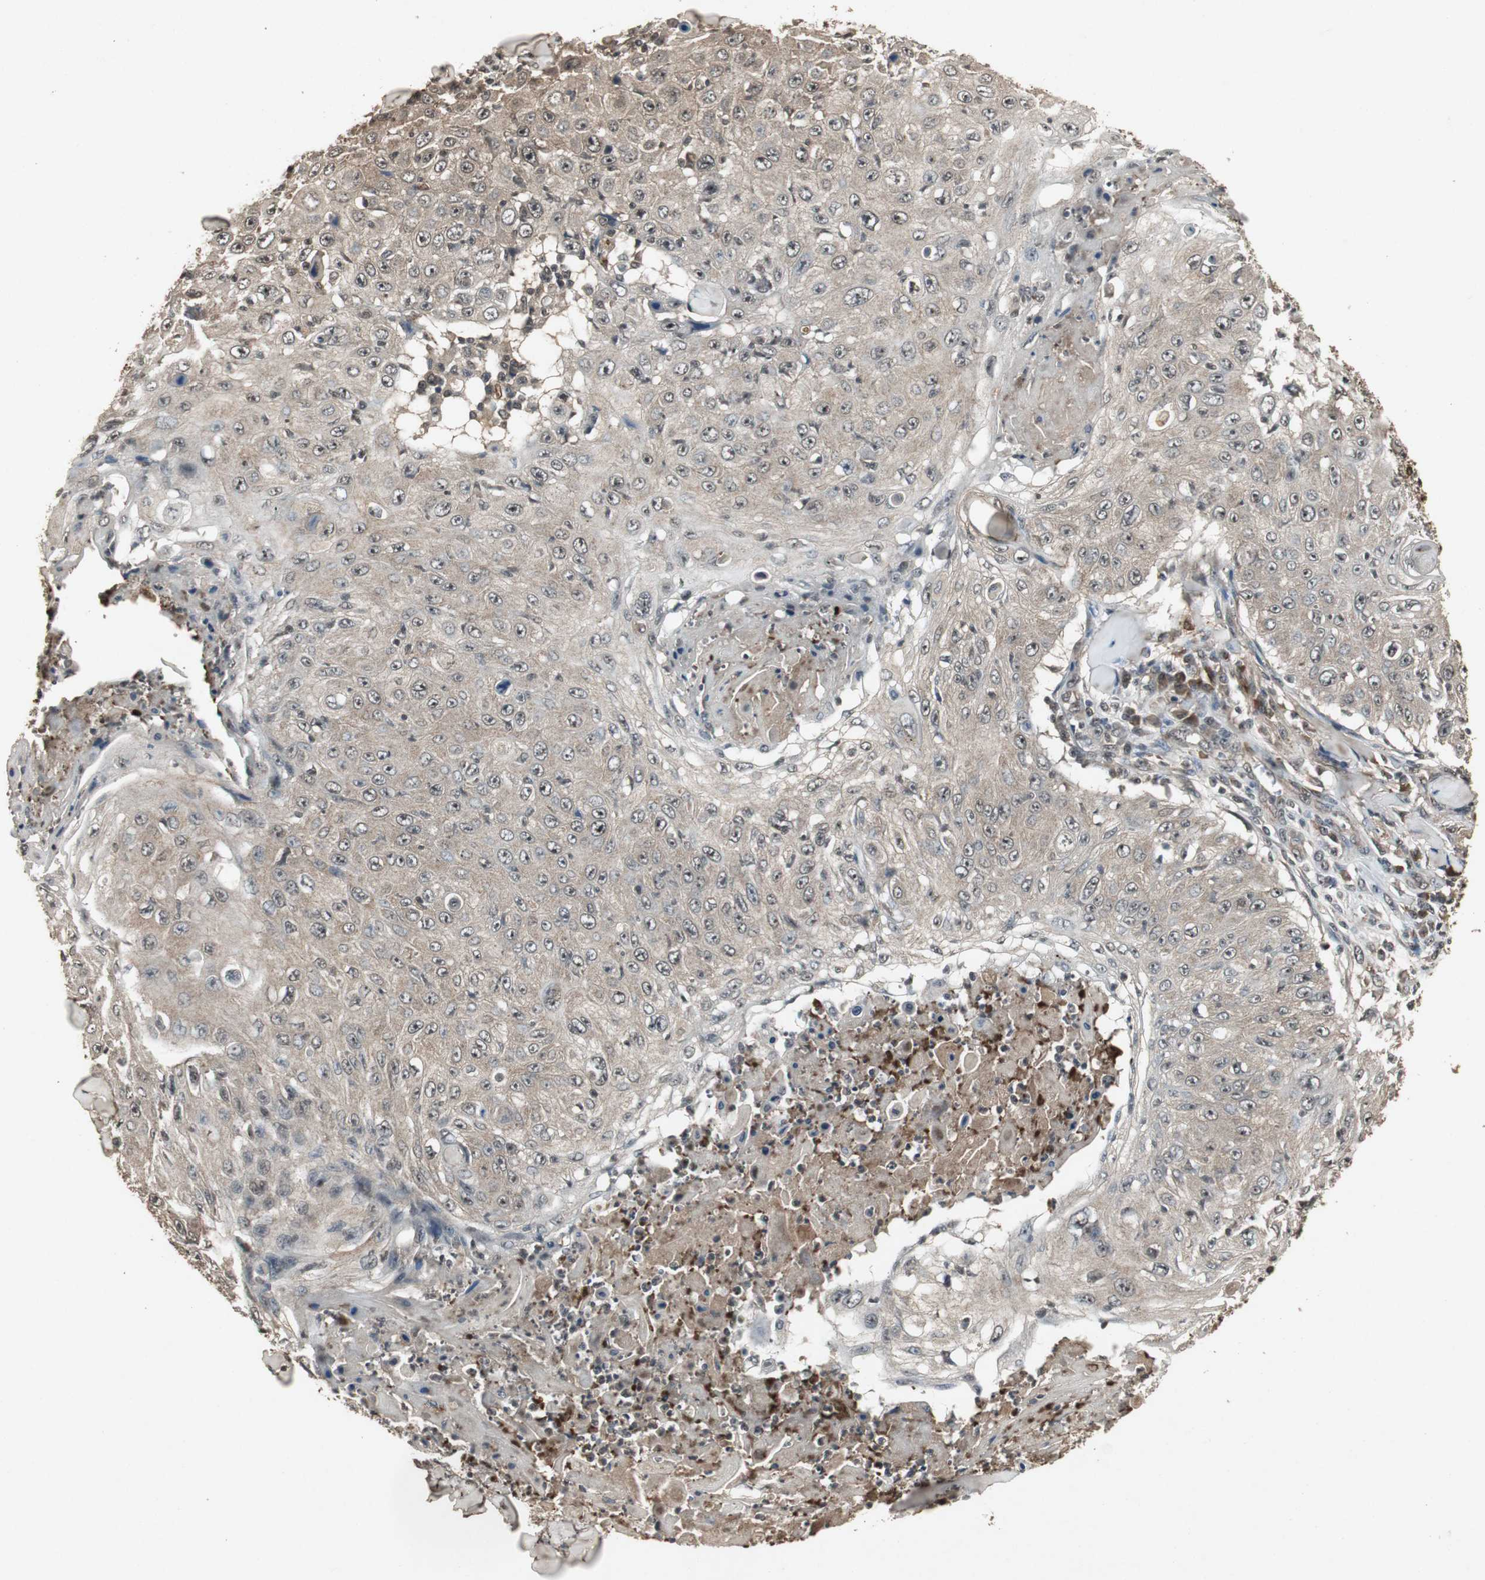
{"staining": {"intensity": "weak", "quantity": "25%-75%", "location": "cytoplasmic/membranous,nuclear"}, "tissue": "skin cancer", "cell_type": "Tumor cells", "image_type": "cancer", "snomed": [{"axis": "morphology", "description": "Squamous cell carcinoma, NOS"}, {"axis": "topography", "description": "Skin"}], "caption": "Immunohistochemistry (IHC) photomicrograph of neoplastic tissue: skin cancer stained using immunohistochemistry (IHC) shows low levels of weak protein expression localized specifically in the cytoplasmic/membranous and nuclear of tumor cells, appearing as a cytoplasmic/membranous and nuclear brown color.", "gene": "EMX1", "patient": {"sex": "male", "age": 86}}